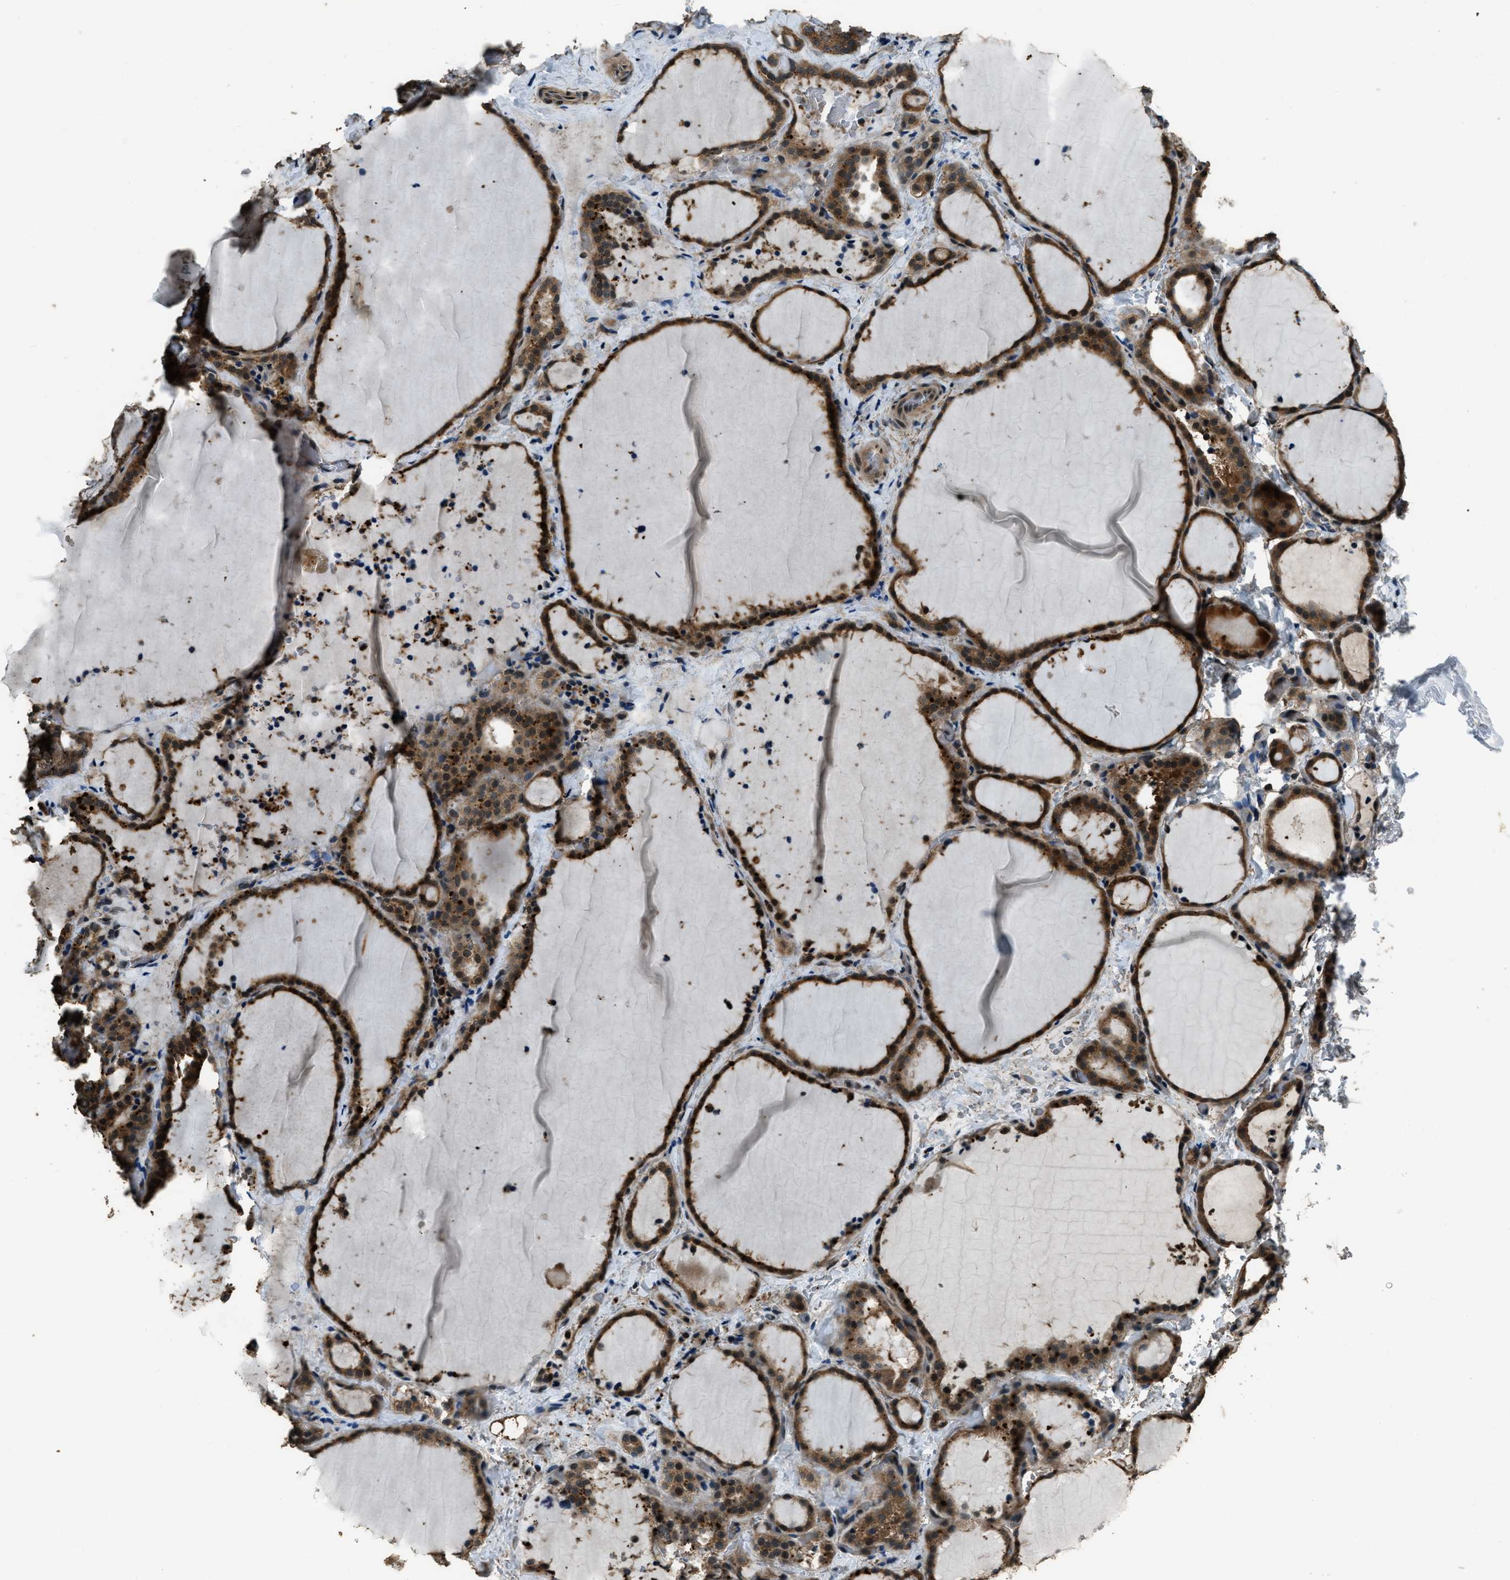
{"staining": {"intensity": "strong", "quantity": ">75%", "location": "cytoplasmic/membranous,nuclear"}, "tissue": "thyroid gland", "cell_type": "Glandular cells", "image_type": "normal", "snomed": [{"axis": "morphology", "description": "Normal tissue, NOS"}, {"axis": "topography", "description": "Thyroid gland"}], "caption": "Glandular cells exhibit high levels of strong cytoplasmic/membranous,nuclear positivity in approximately >75% of cells in normal human thyroid gland. (DAB (3,3'-diaminobenzidine) IHC, brown staining for protein, blue staining for nuclei).", "gene": "NUDCD3", "patient": {"sex": "female", "age": 22}}